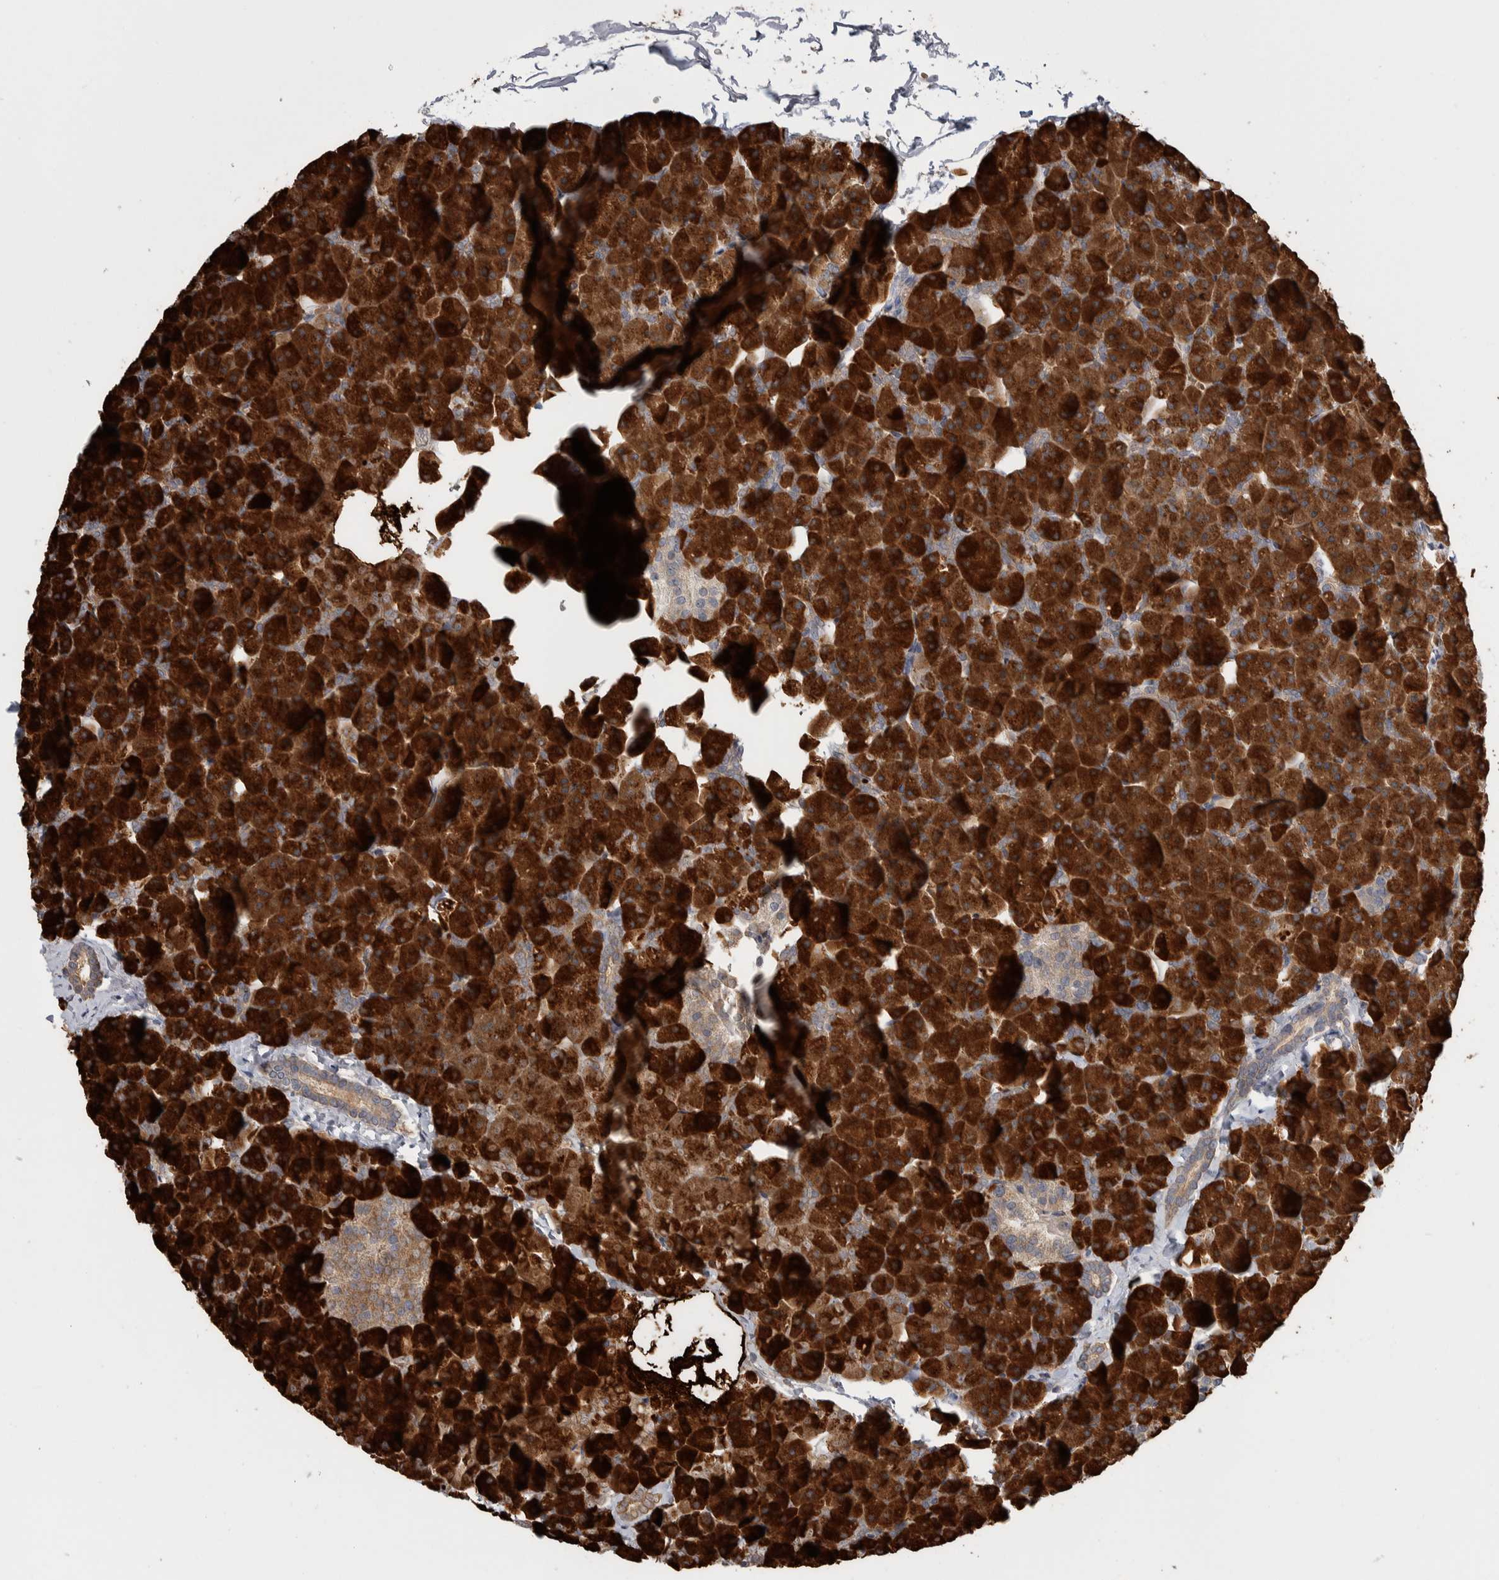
{"staining": {"intensity": "strong", "quantity": ">75%", "location": "cytoplasmic/membranous"}, "tissue": "pancreas", "cell_type": "Exocrine glandular cells", "image_type": "normal", "snomed": [{"axis": "morphology", "description": "Normal tissue, NOS"}, {"axis": "topography", "description": "Pancreas"}], "caption": "Immunohistochemistry (IHC) staining of benign pancreas, which shows high levels of strong cytoplasmic/membranous positivity in approximately >75% of exocrine glandular cells indicating strong cytoplasmic/membranous protein positivity. The staining was performed using DAB (3,3'-diaminobenzidine) (brown) for protein detection and nuclei were counterstained in hematoxylin (blue).", "gene": "PRDM4", "patient": {"sex": "male", "age": 35}}